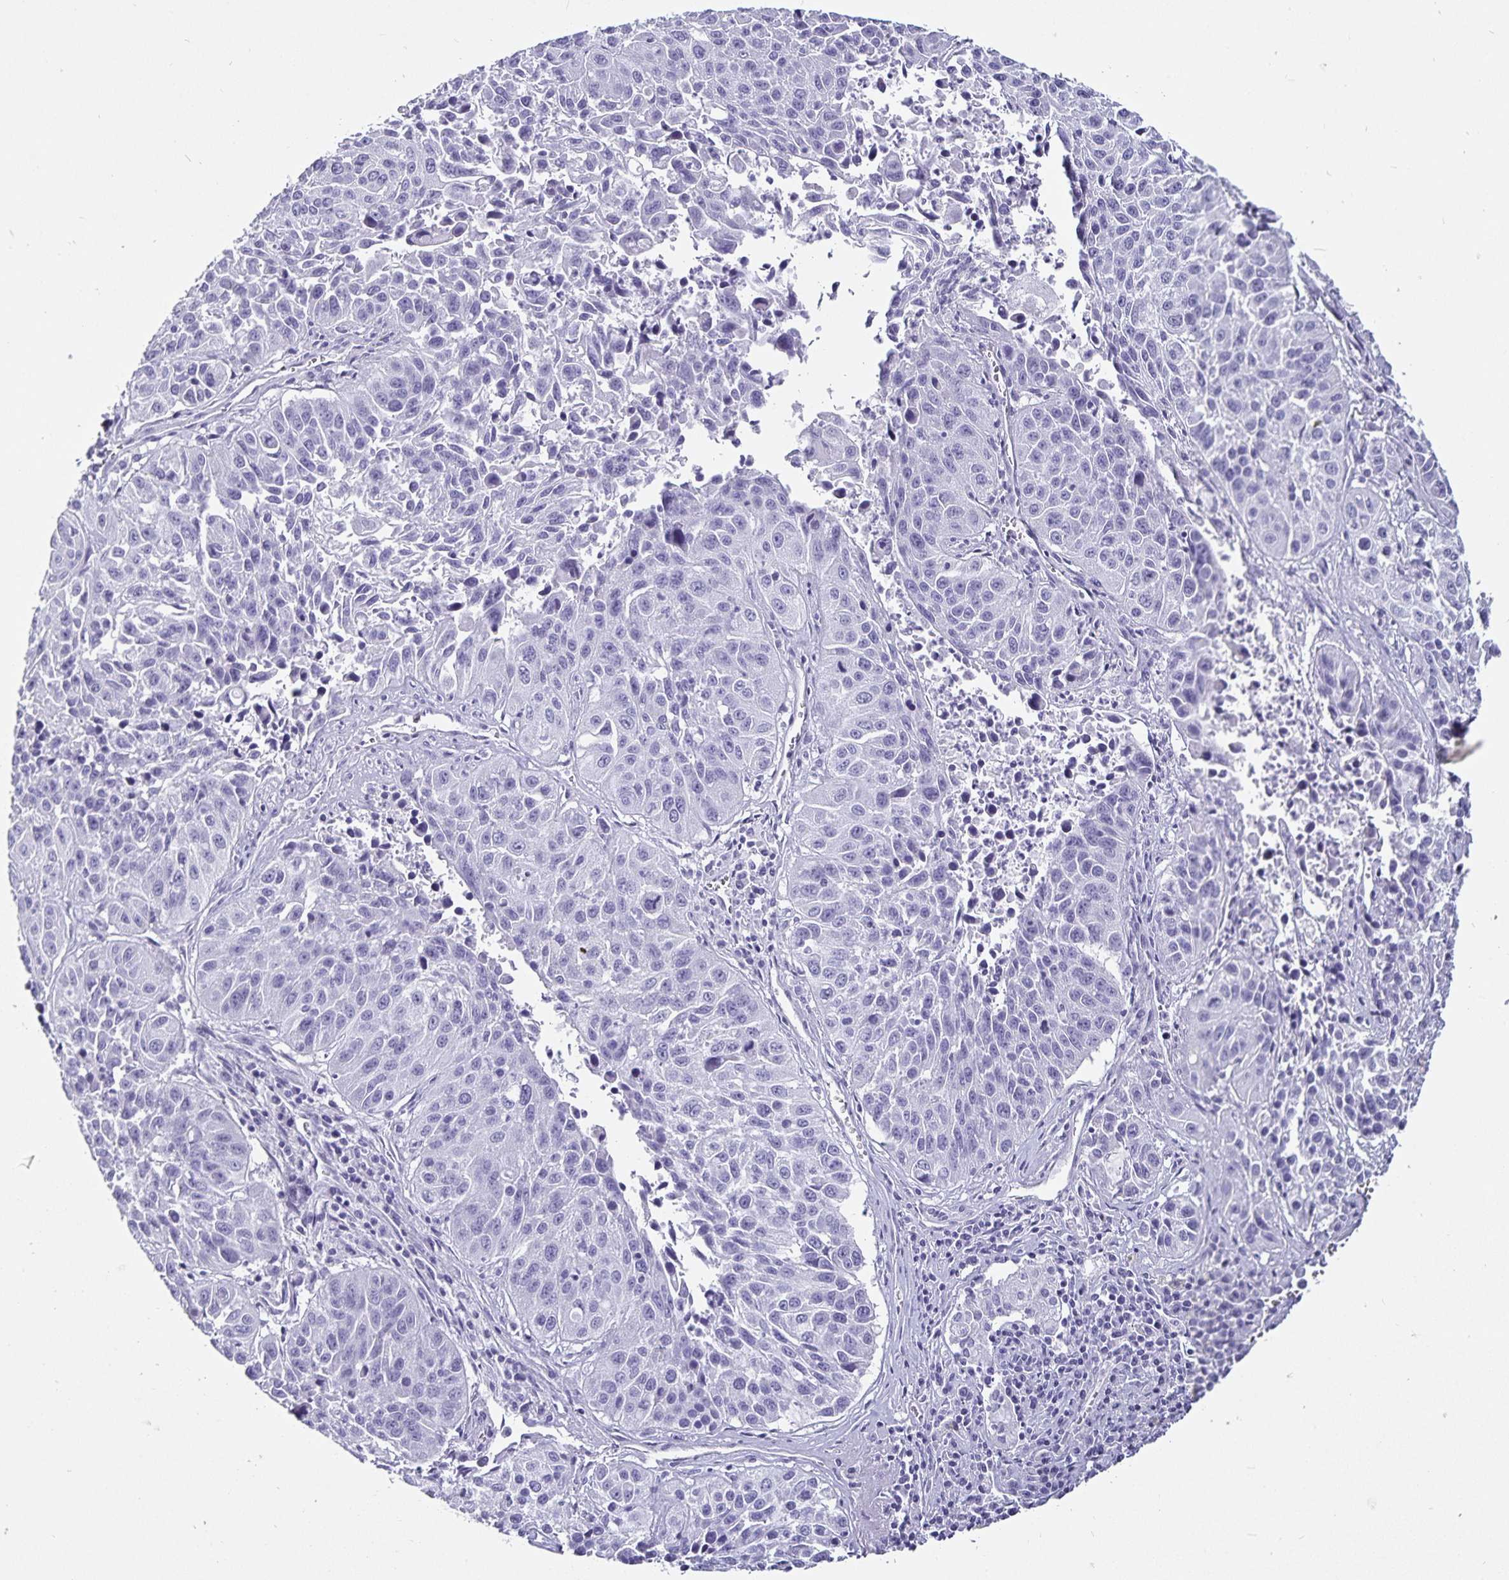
{"staining": {"intensity": "negative", "quantity": "none", "location": "none"}, "tissue": "lung cancer", "cell_type": "Tumor cells", "image_type": "cancer", "snomed": [{"axis": "morphology", "description": "Squamous cell carcinoma, NOS"}, {"axis": "topography", "description": "Lung"}], "caption": "Immunohistochemistry of lung squamous cell carcinoma exhibits no positivity in tumor cells. (Stains: DAB (3,3'-diaminobenzidine) immunohistochemistry (IHC) with hematoxylin counter stain, Microscopy: brightfield microscopy at high magnification).", "gene": "DEFA6", "patient": {"sex": "female", "age": 61}}